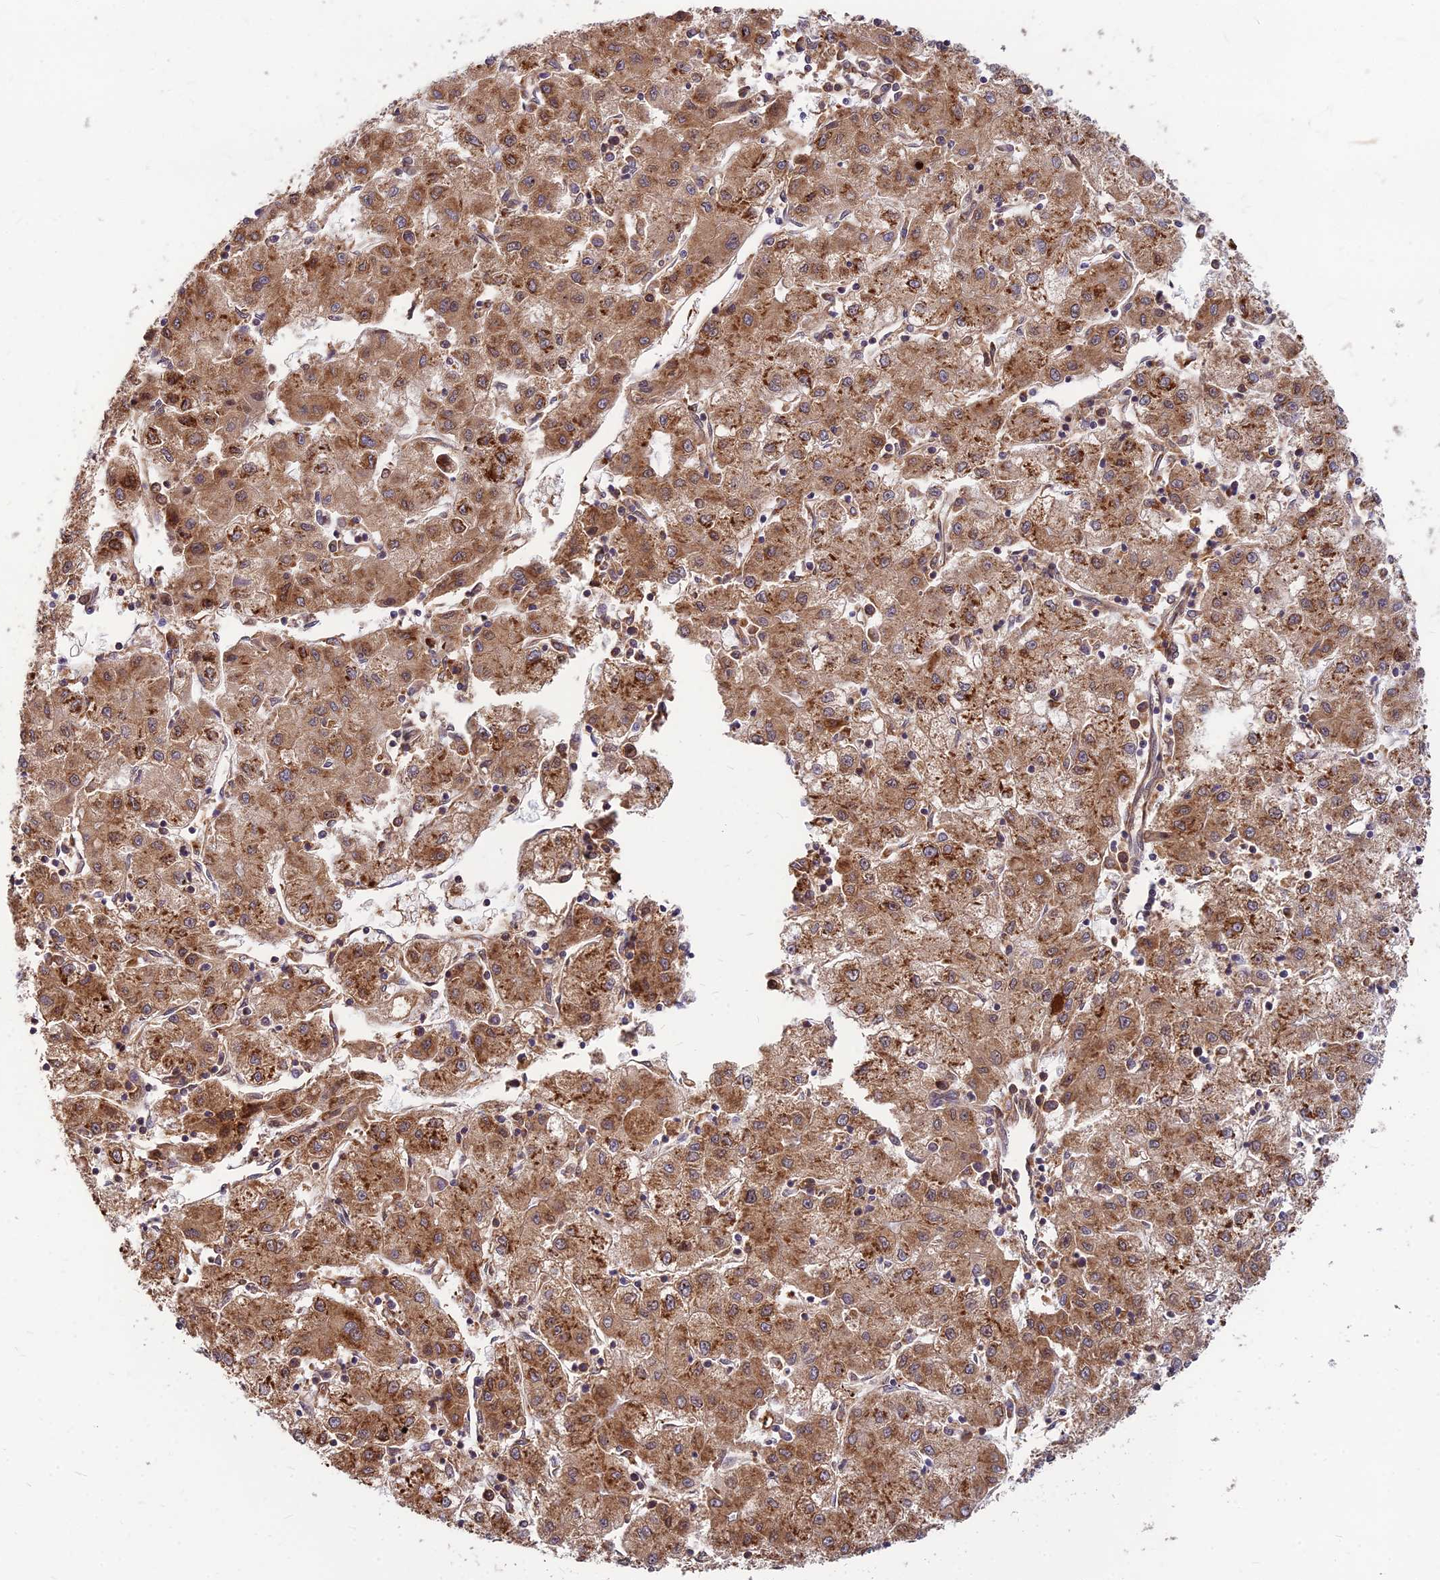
{"staining": {"intensity": "strong", "quantity": ">75%", "location": "cytoplasmic/membranous"}, "tissue": "liver cancer", "cell_type": "Tumor cells", "image_type": "cancer", "snomed": [{"axis": "morphology", "description": "Carcinoma, Hepatocellular, NOS"}, {"axis": "topography", "description": "Liver"}], "caption": "A histopathology image of human liver cancer stained for a protein shows strong cytoplasmic/membranous brown staining in tumor cells. Using DAB (brown) and hematoxylin (blue) stains, captured at high magnification using brightfield microscopy.", "gene": "CCT6B", "patient": {"sex": "male", "age": 72}}